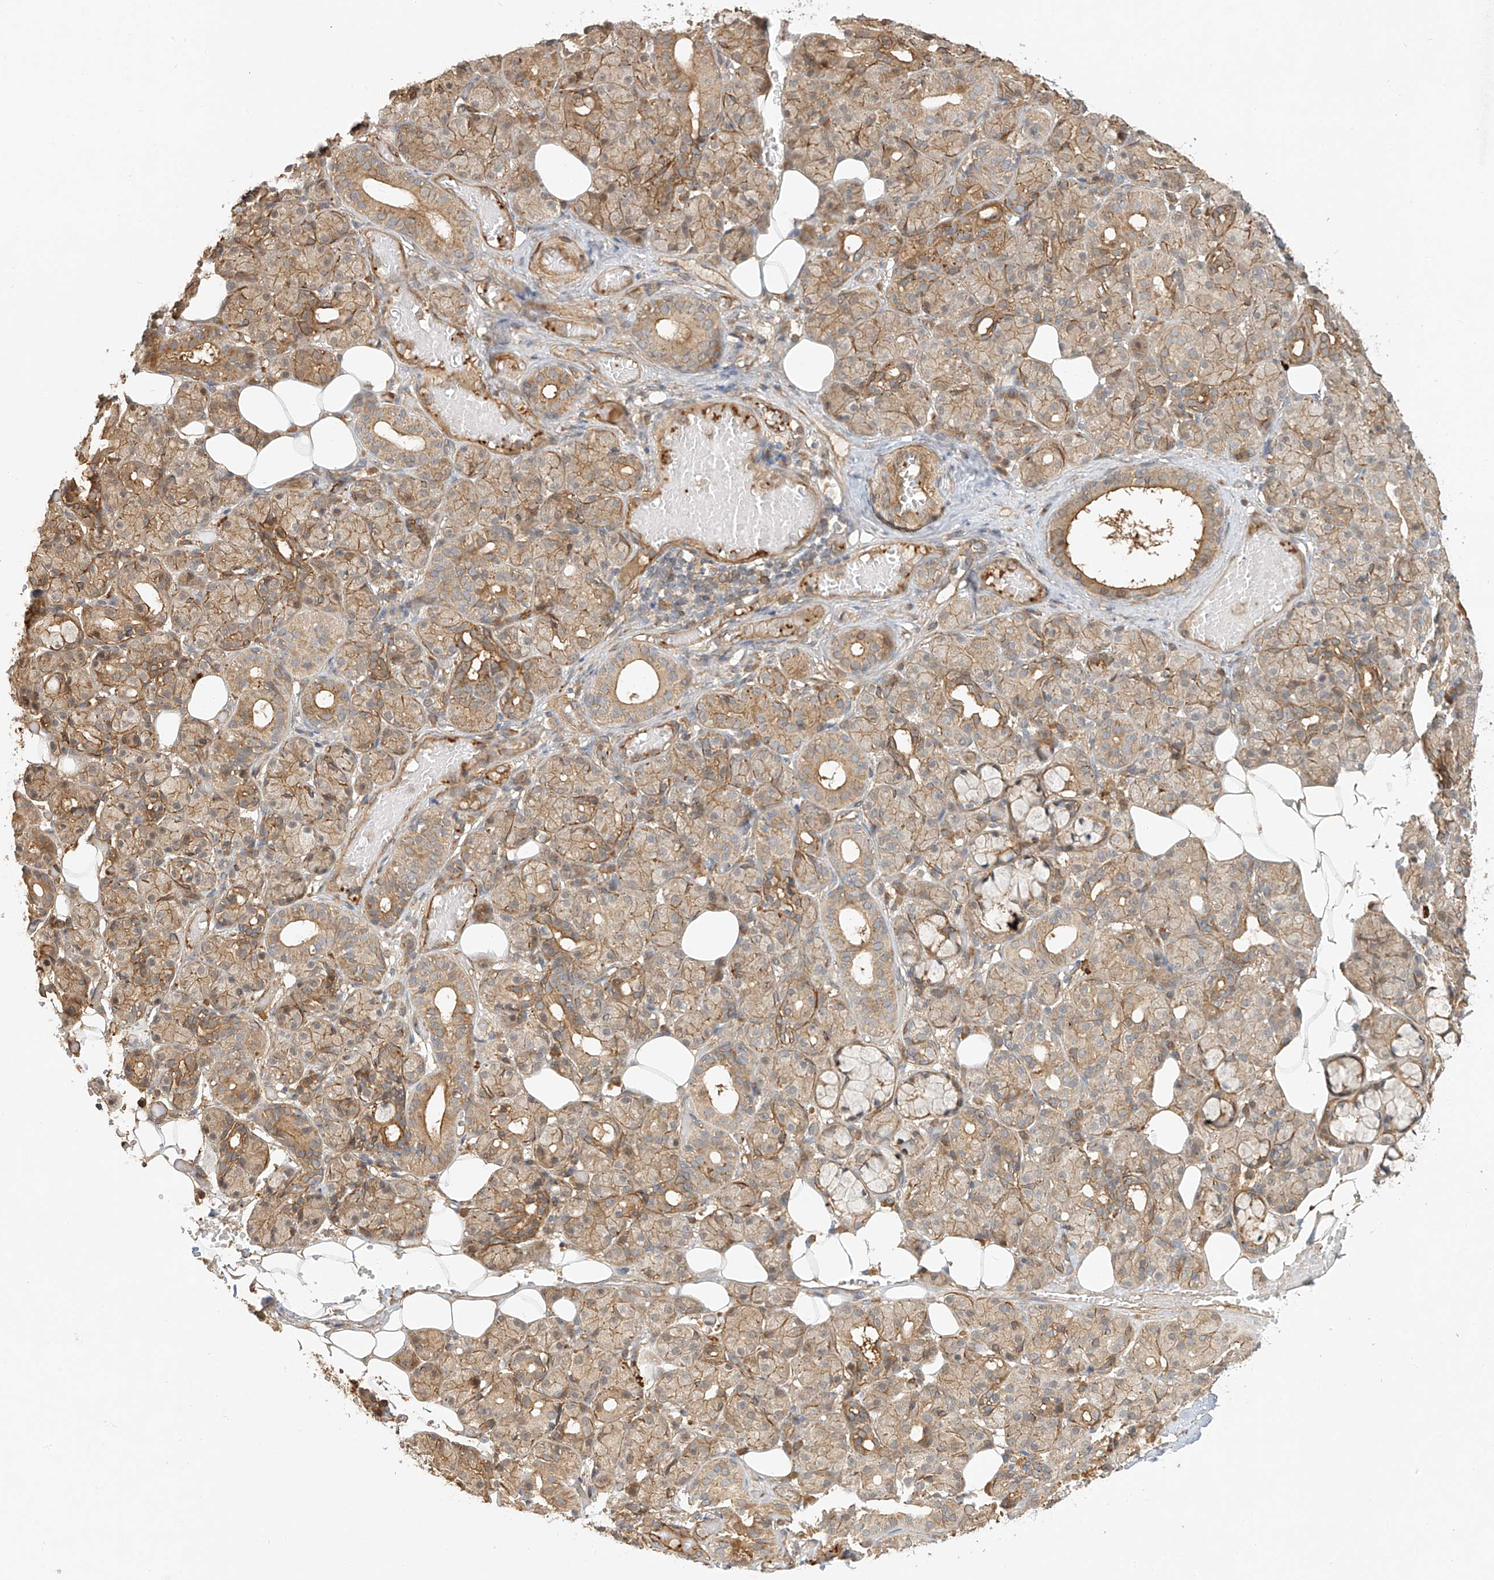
{"staining": {"intensity": "moderate", "quantity": ">75%", "location": "cytoplasmic/membranous"}, "tissue": "salivary gland", "cell_type": "Glandular cells", "image_type": "normal", "snomed": [{"axis": "morphology", "description": "Normal tissue, NOS"}, {"axis": "topography", "description": "Salivary gland"}], "caption": "This is an image of IHC staining of benign salivary gland, which shows moderate positivity in the cytoplasmic/membranous of glandular cells.", "gene": "CSMD3", "patient": {"sex": "male", "age": 63}}